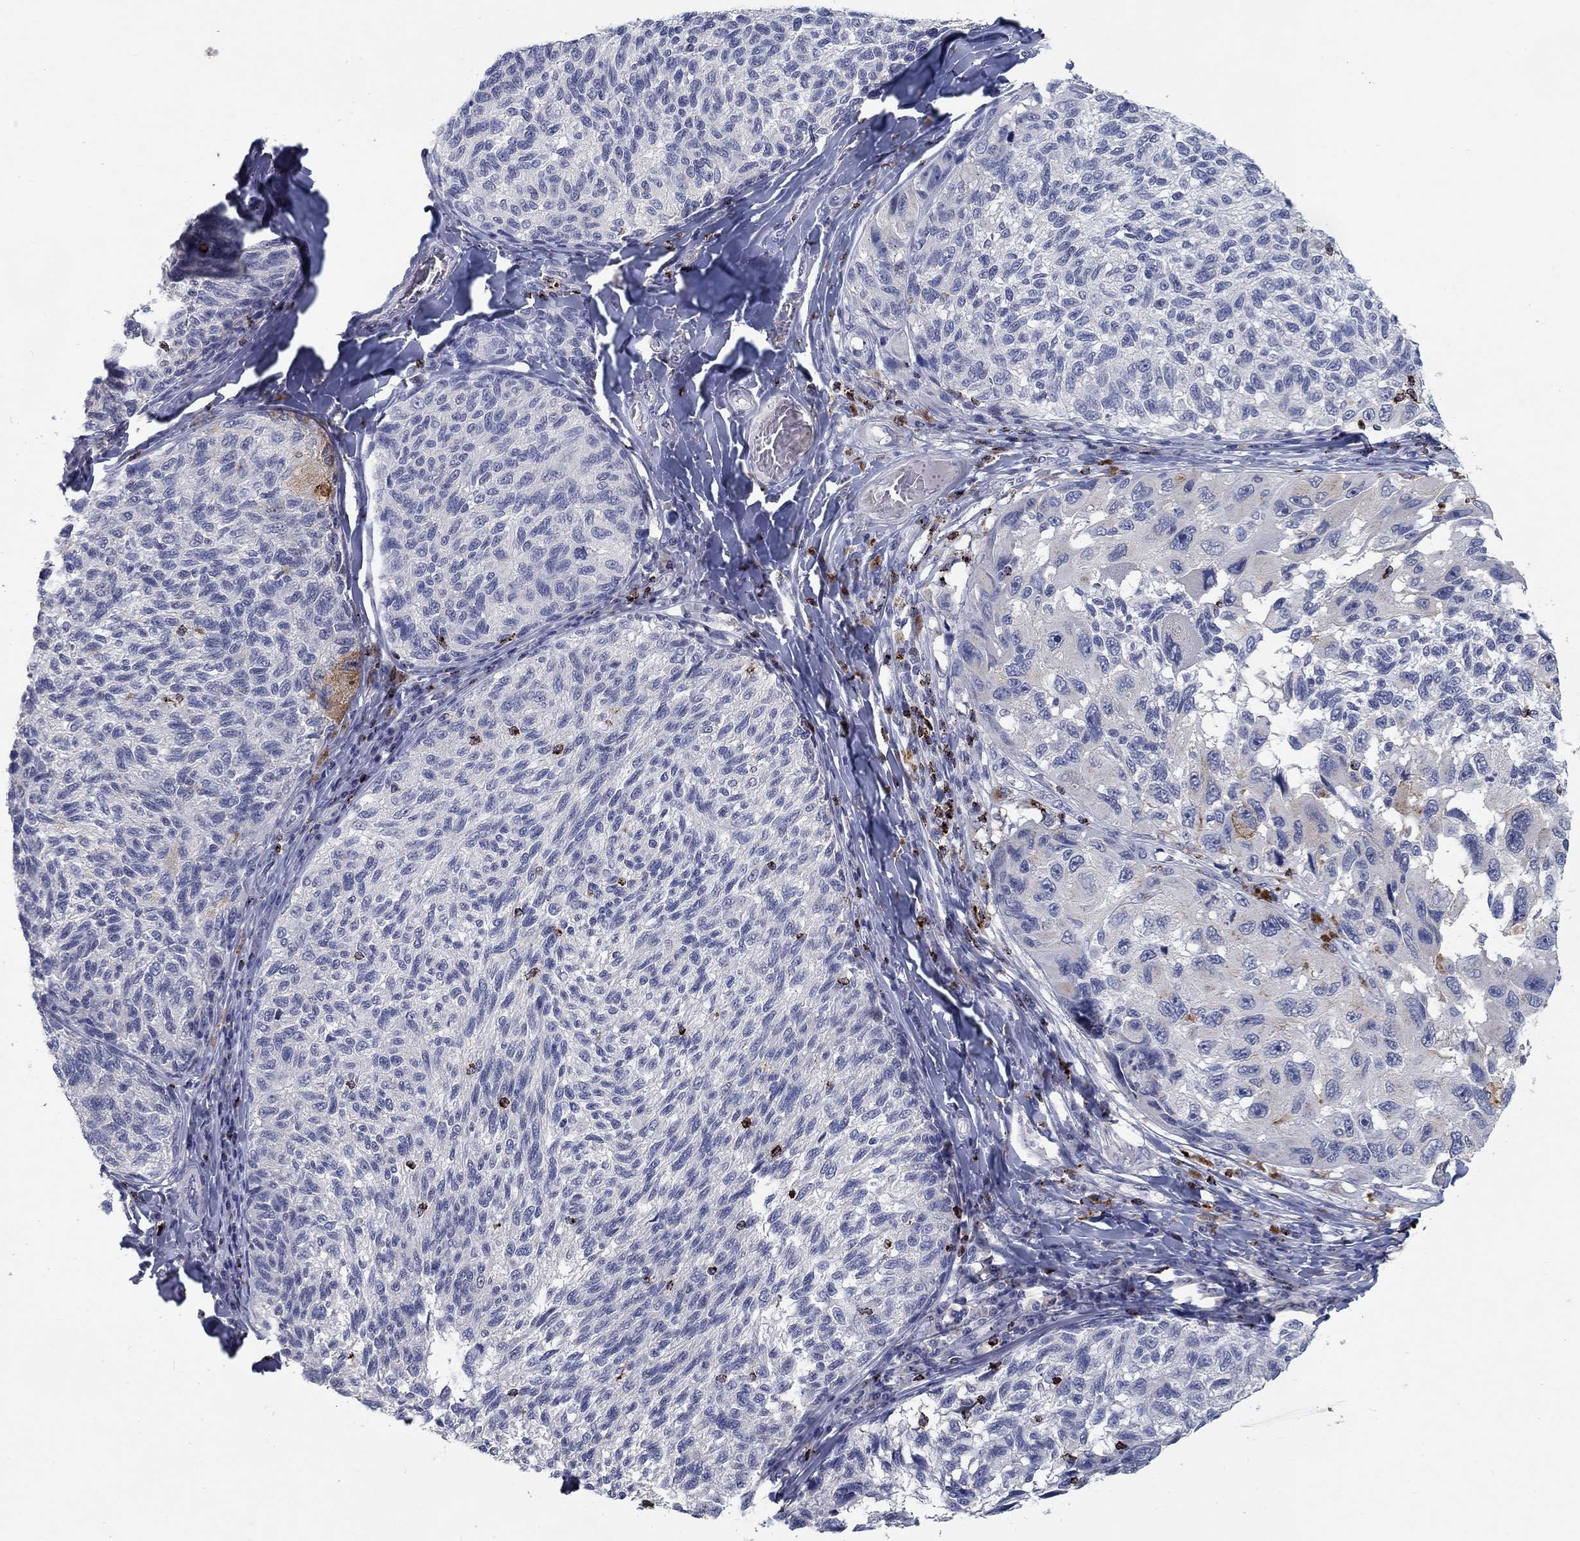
{"staining": {"intensity": "negative", "quantity": "none", "location": "none"}, "tissue": "melanoma", "cell_type": "Tumor cells", "image_type": "cancer", "snomed": [{"axis": "morphology", "description": "Malignant melanoma, NOS"}, {"axis": "topography", "description": "Skin"}], "caption": "This is an immunohistochemistry (IHC) histopathology image of human melanoma. There is no expression in tumor cells.", "gene": "GZMA", "patient": {"sex": "female", "age": 73}}